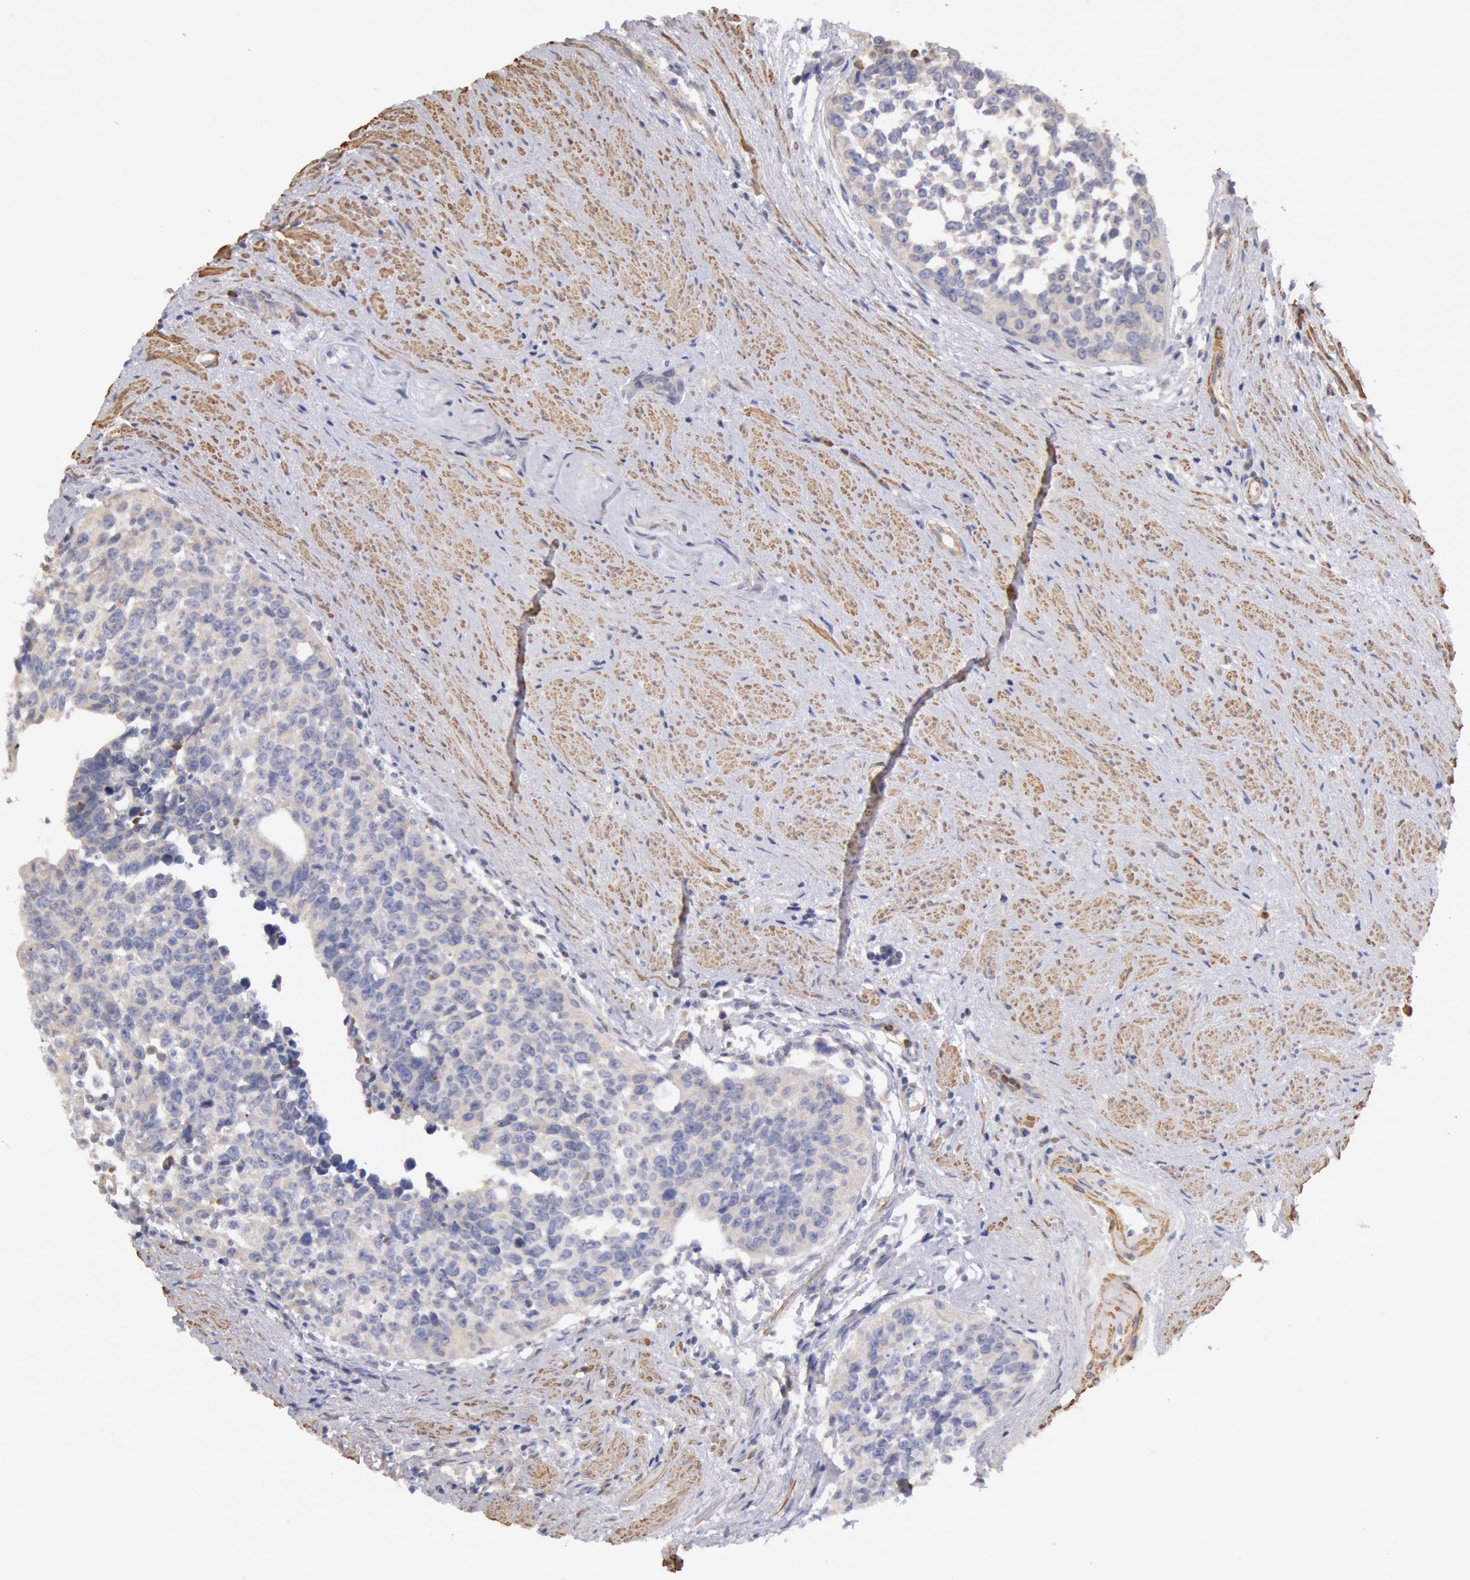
{"staining": {"intensity": "weak", "quantity": "<25%", "location": "cytoplasmic/membranous"}, "tissue": "urothelial cancer", "cell_type": "Tumor cells", "image_type": "cancer", "snomed": [{"axis": "morphology", "description": "Urothelial carcinoma, High grade"}, {"axis": "topography", "description": "Urinary bladder"}], "caption": "A photomicrograph of human high-grade urothelial carcinoma is negative for staining in tumor cells.", "gene": "TMED8", "patient": {"sex": "male", "age": 81}}